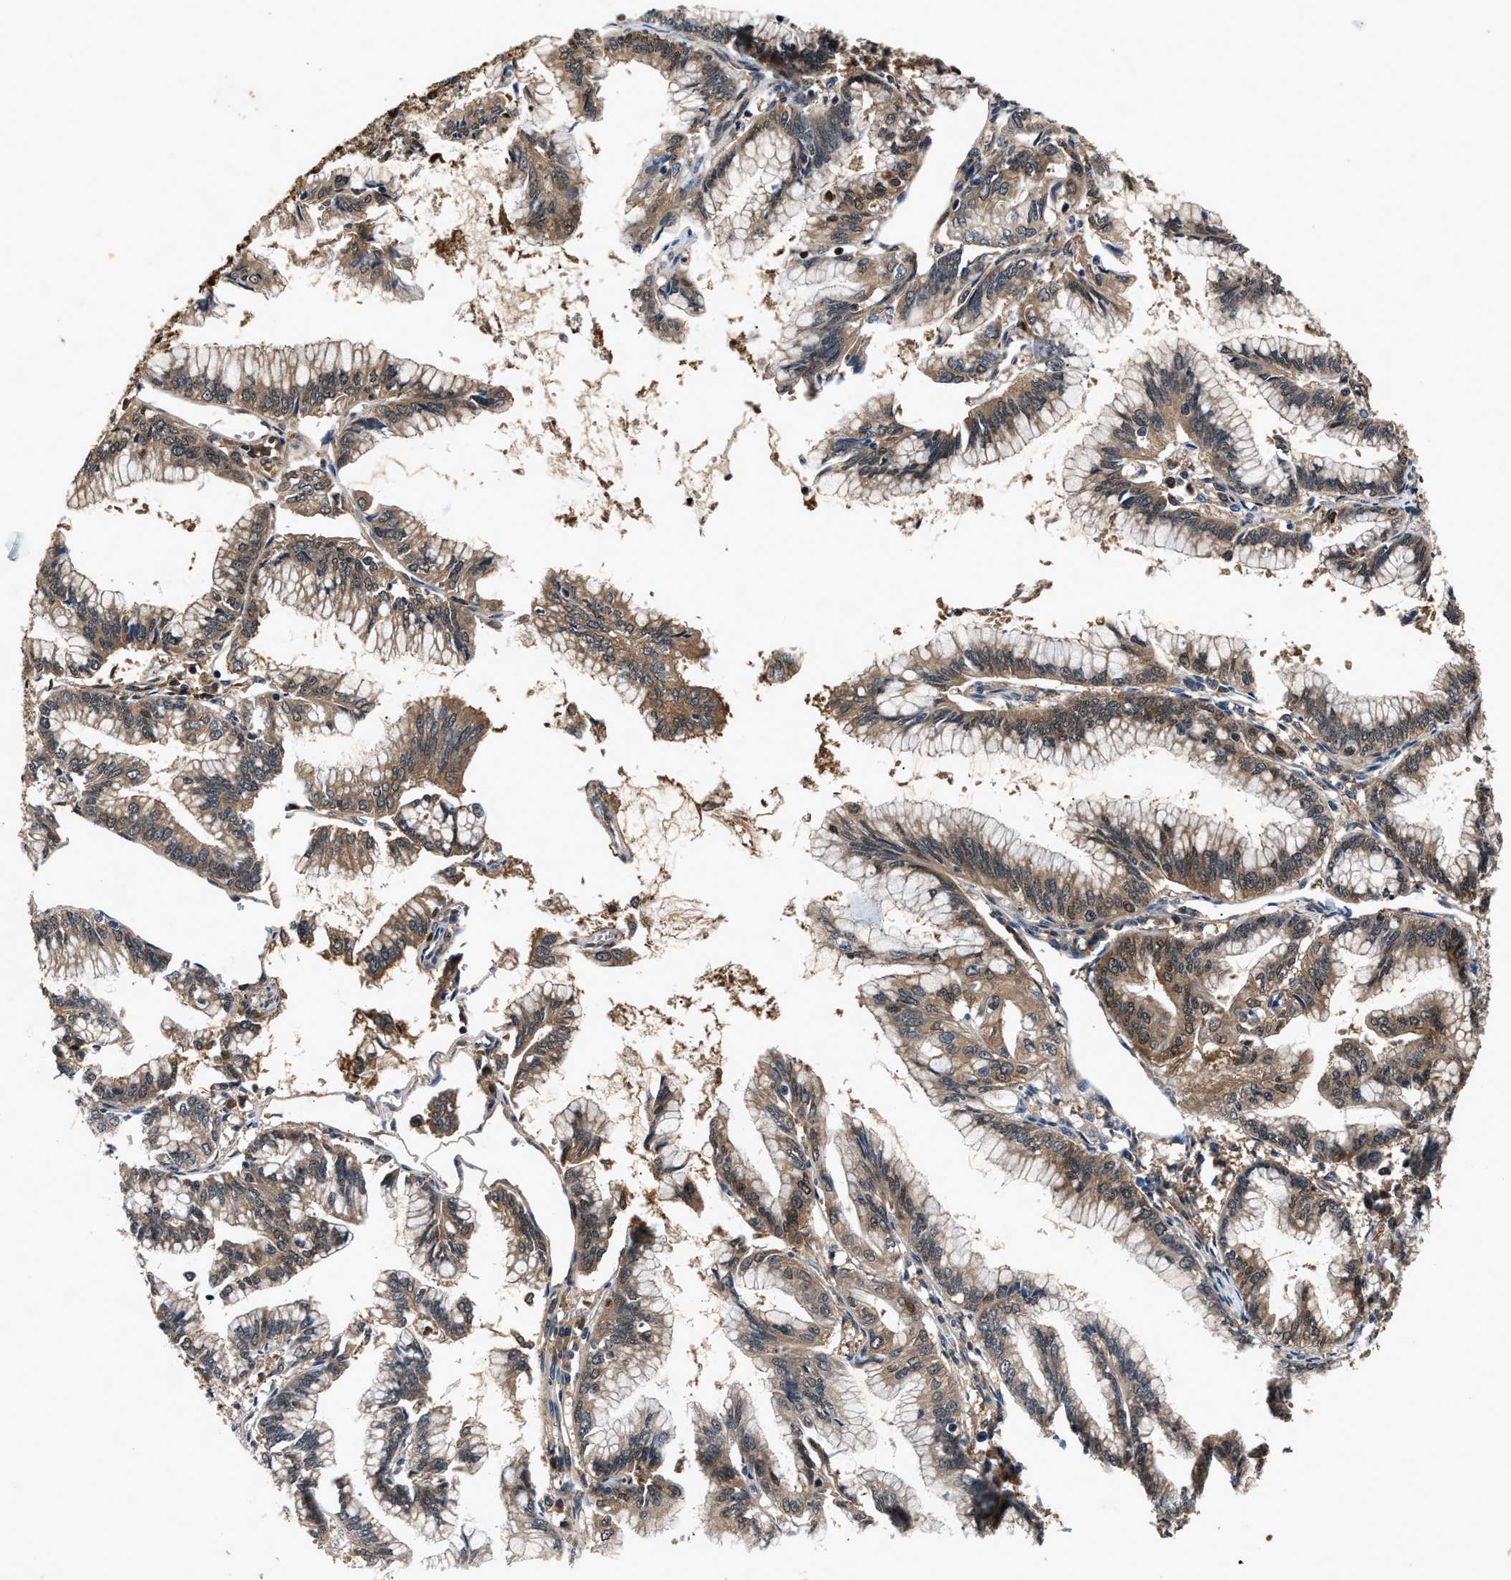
{"staining": {"intensity": "weak", "quantity": "25%-75%", "location": "cytoplasmic/membranous"}, "tissue": "pancreatic cancer", "cell_type": "Tumor cells", "image_type": "cancer", "snomed": [{"axis": "morphology", "description": "Adenocarcinoma, NOS"}, {"axis": "topography", "description": "Pancreas"}], "caption": "A micrograph showing weak cytoplasmic/membranous staining in approximately 25%-75% of tumor cells in pancreatic cancer (adenocarcinoma), as visualized by brown immunohistochemical staining.", "gene": "TP53I3", "patient": {"sex": "female", "age": 64}}